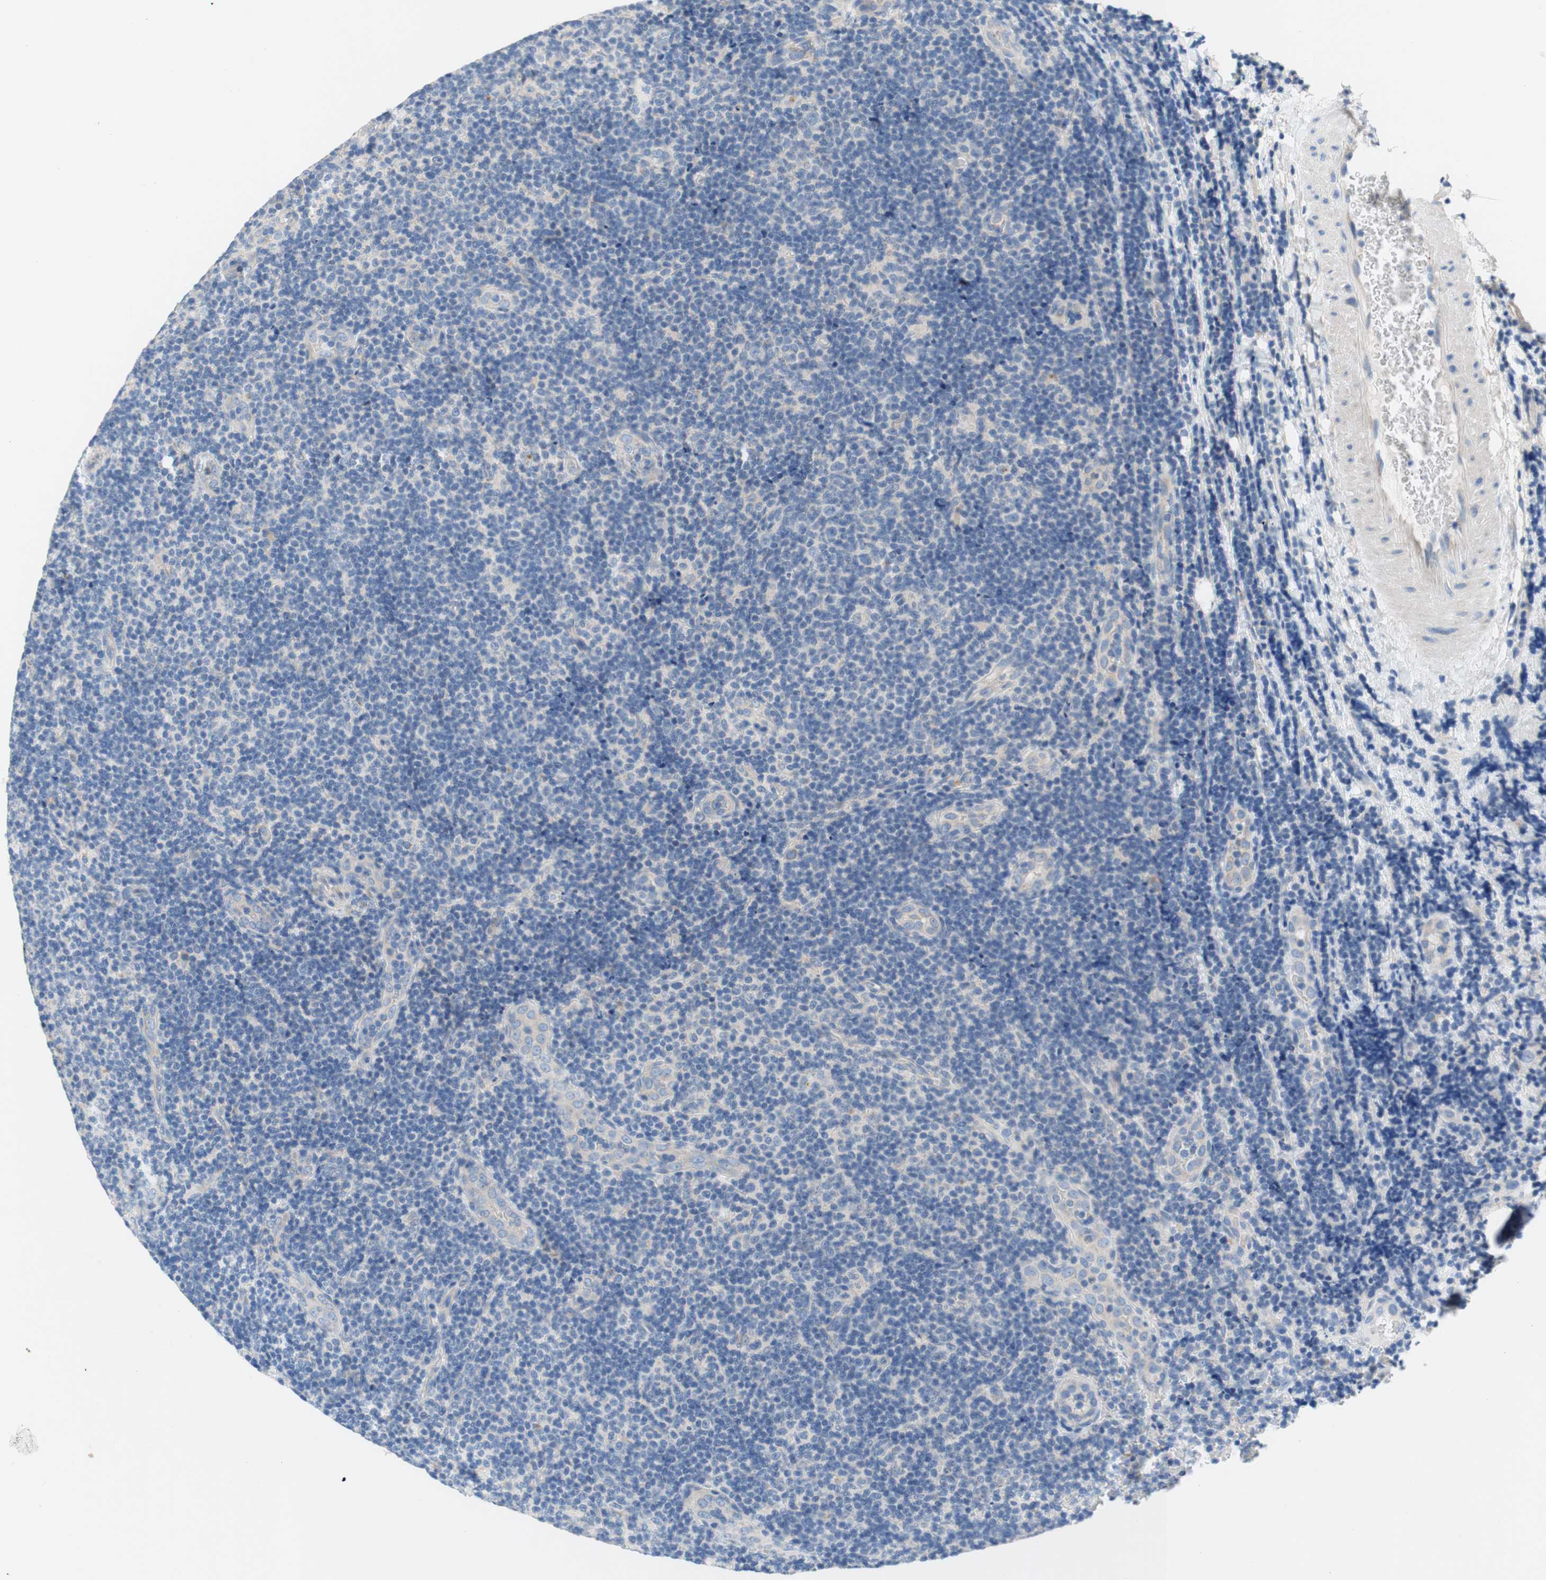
{"staining": {"intensity": "negative", "quantity": "none", "location": "none"}, "tissue": "lymphoma", "cell_type": "Tumor cells", "image_type": "cancer", "snomed": [{"axis": "morphology", "description": "Malignant lymphoma, non-Hodgkin's type, Low grade"}, {"axis": "topography", "description": "Lymph node"}], "caption": "A high-resolution histopathology image shows immunohistochemistry (IHC) staining of lymphoma, which reveals no significant positivity in tumor cells.", "gene": "F3", "patient": {"sex": "male", "age": 83}}